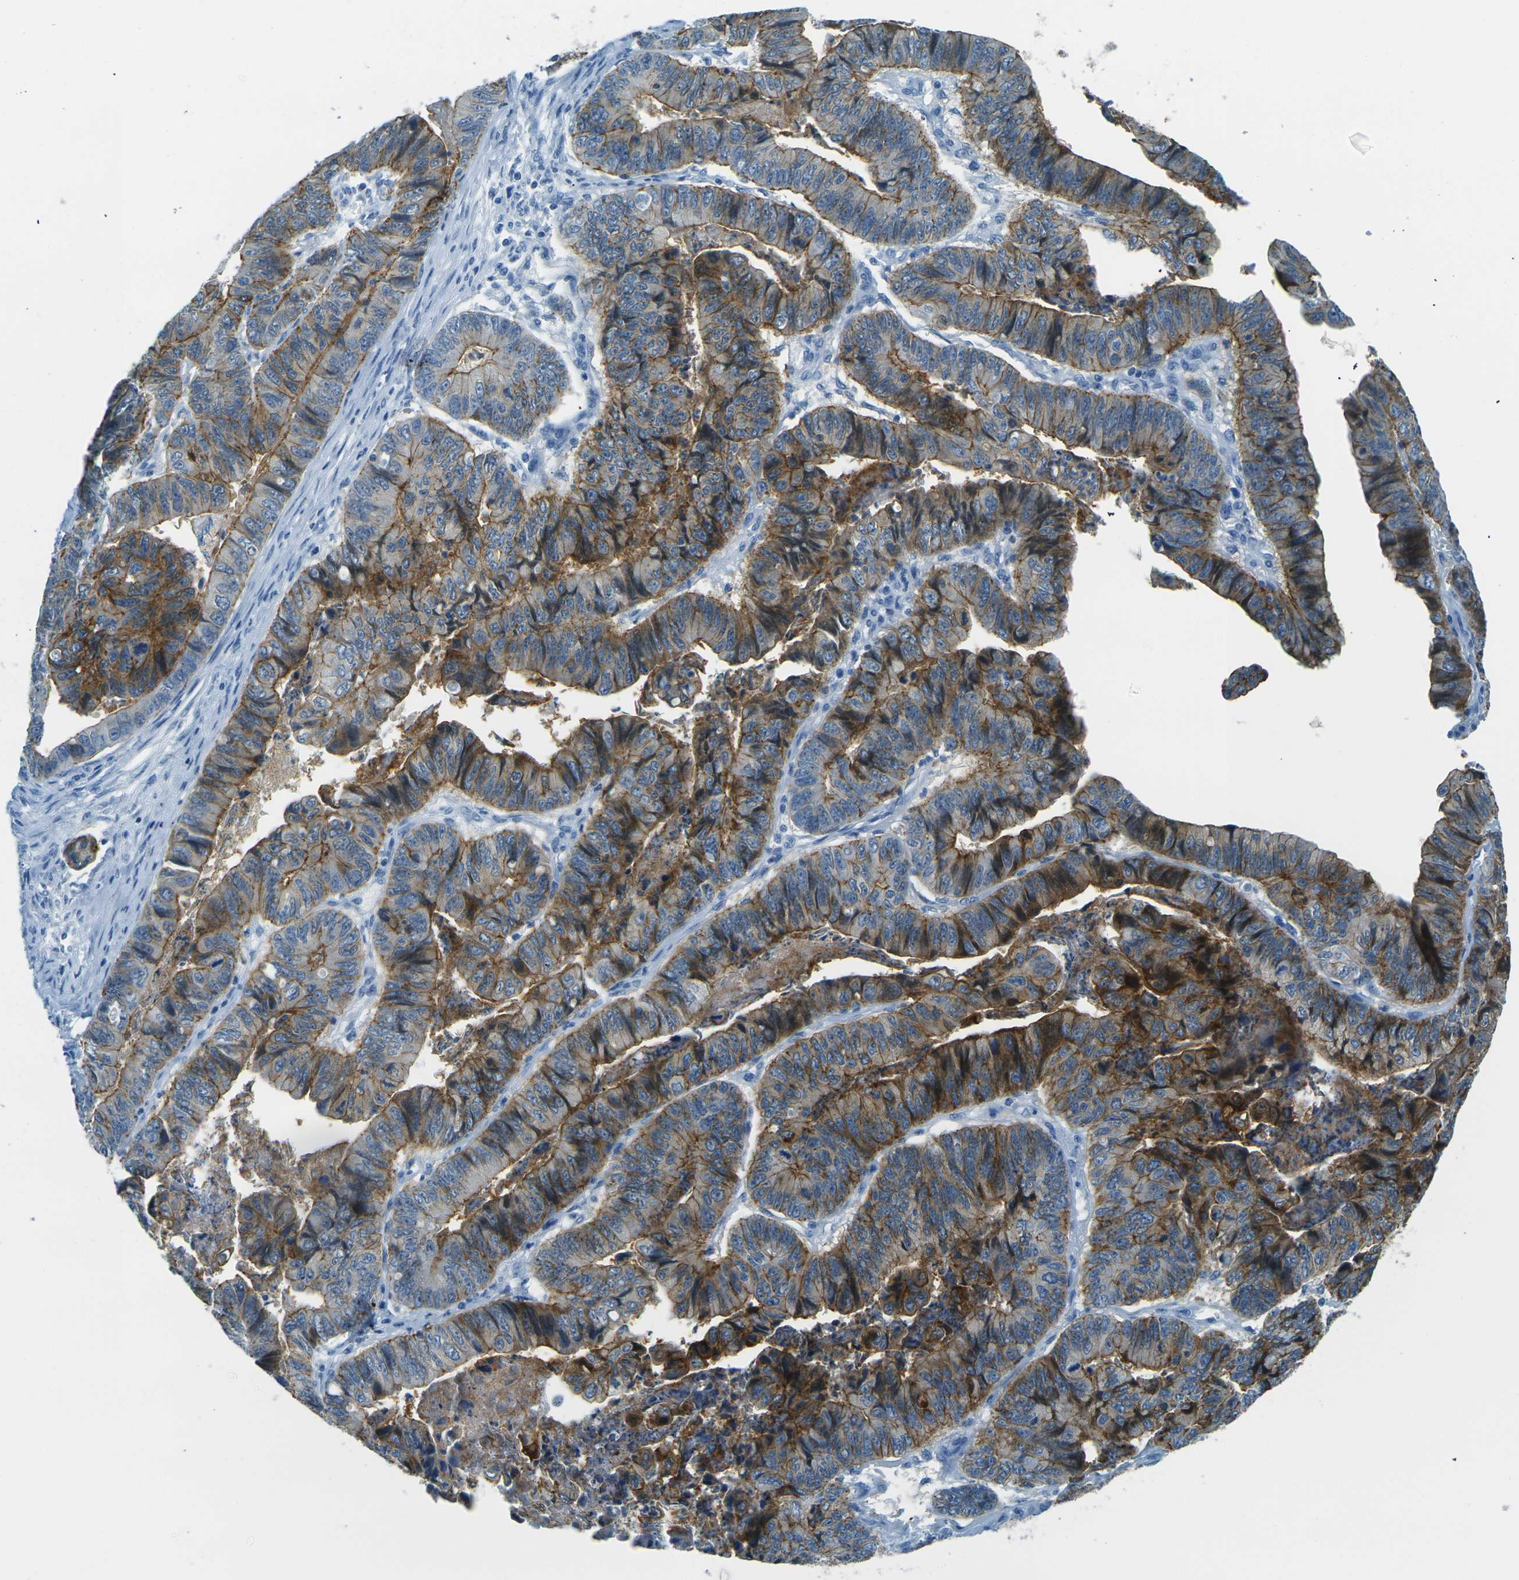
{"staining": {"intensity": "strong", "quantity": "25%-75%", "location": "cytoplasmic/membranous"}, "tissue": "stomach cancer", "cell_type": "Tumor cells", "image_type": "cancer", "snomed": [{"axis": "morphology", "description": "Adenocarcinoma, NOS"}, {"axis": "topography", "description": "Stomach, lower"}], "caption": "Stomach adenocarcinoma tissue reveals strong cytoplasmic/membranous staining in about 25%-75% of tumor cells Nuclei are stained in blue.", "gene": "OCLN", "patient": {"sex": "male", "age": 77}}